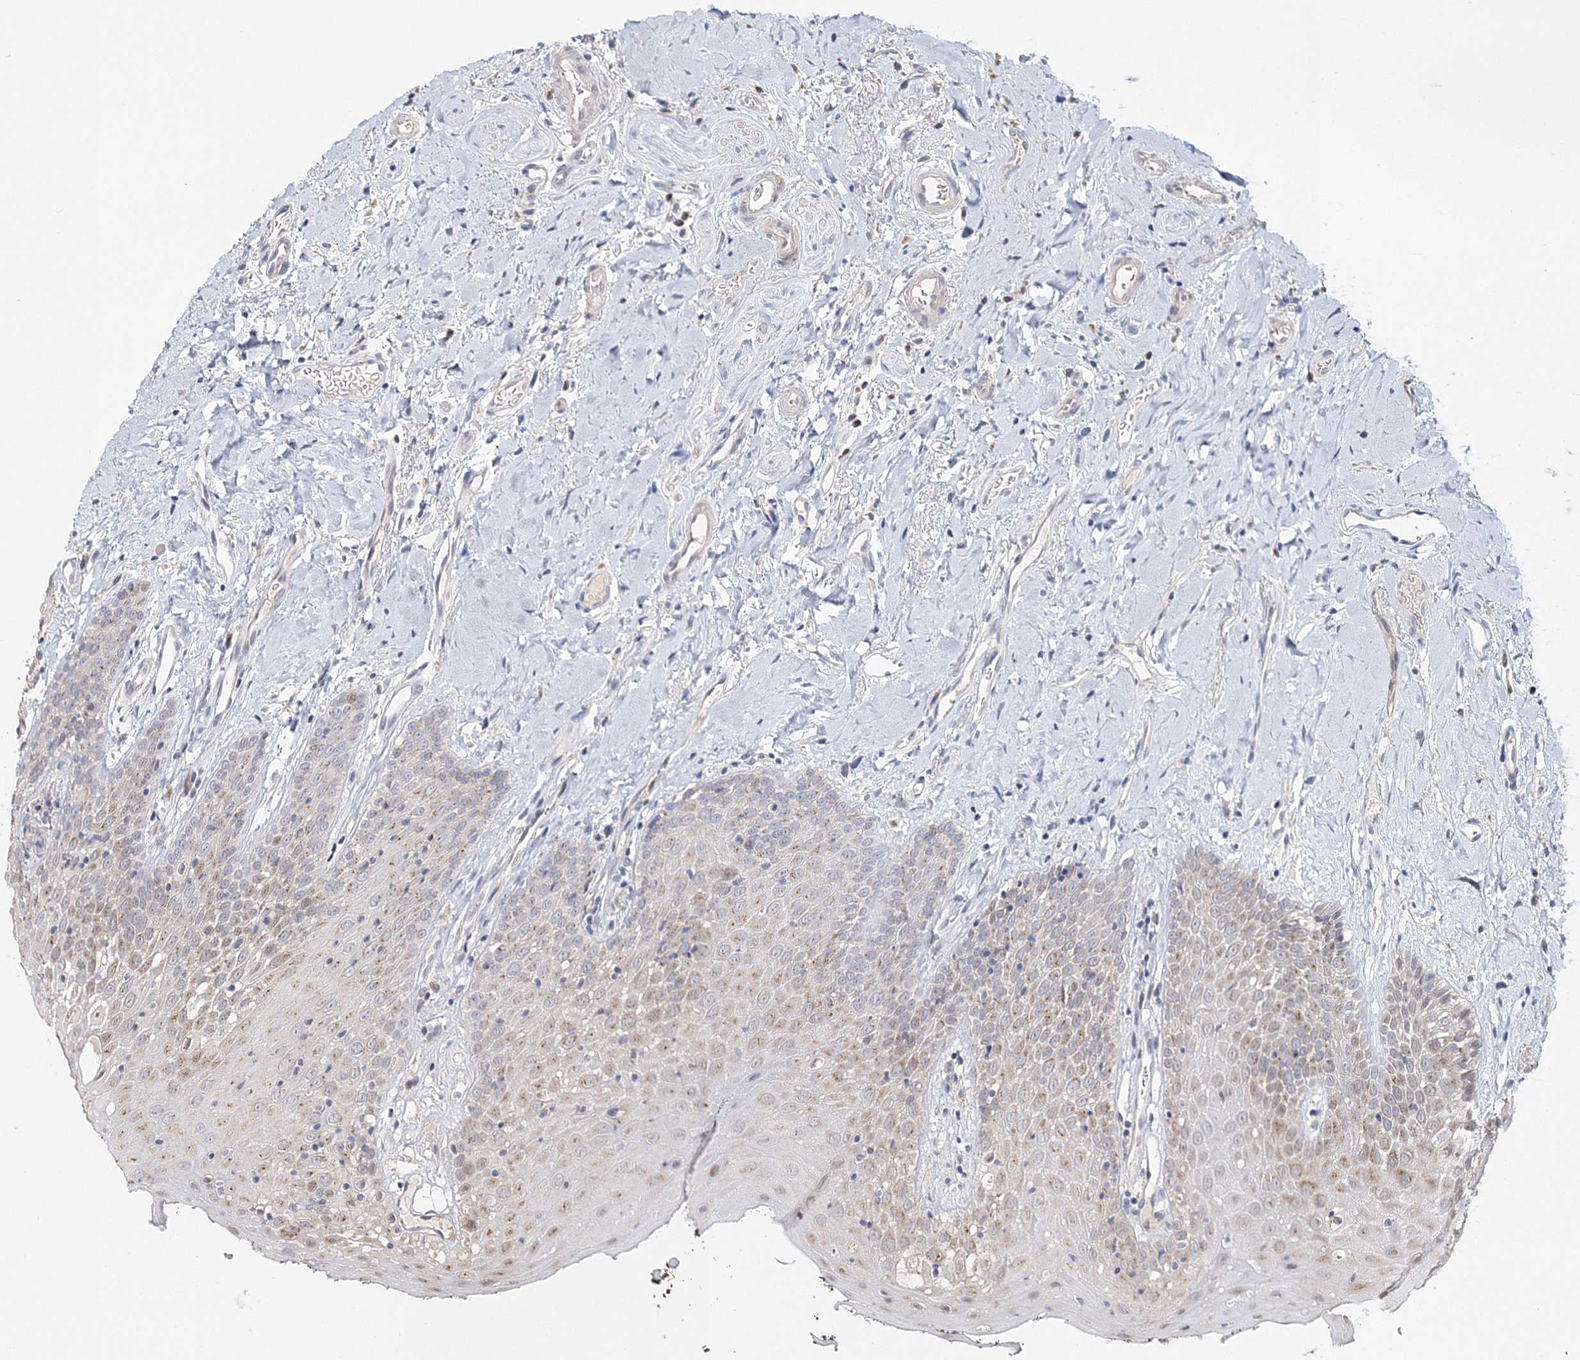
{"staining": {"intensity": "weak", "quantity": "25%-75%", "location": "cytoplasmic/membranous"}, "tissue": "oral mucosa", "cell_type": "Squamous epithelial cells", "image_type": "normal", "snomed": [{"axis": "morphology", "description": "Normal tissue, NOS"}, {"axis": "topography", "description": "Oral tissue"}], "caption": "Squamous epithelial cells display low levels of weak cytoplasmic/membranous expression in about 25%-75% of cells in normal oral mucosa. (DAB IHC with brightfield microscopy, high magnification).", "gene": "GJB5", "patient": {"sex": "male", "age": 74}}